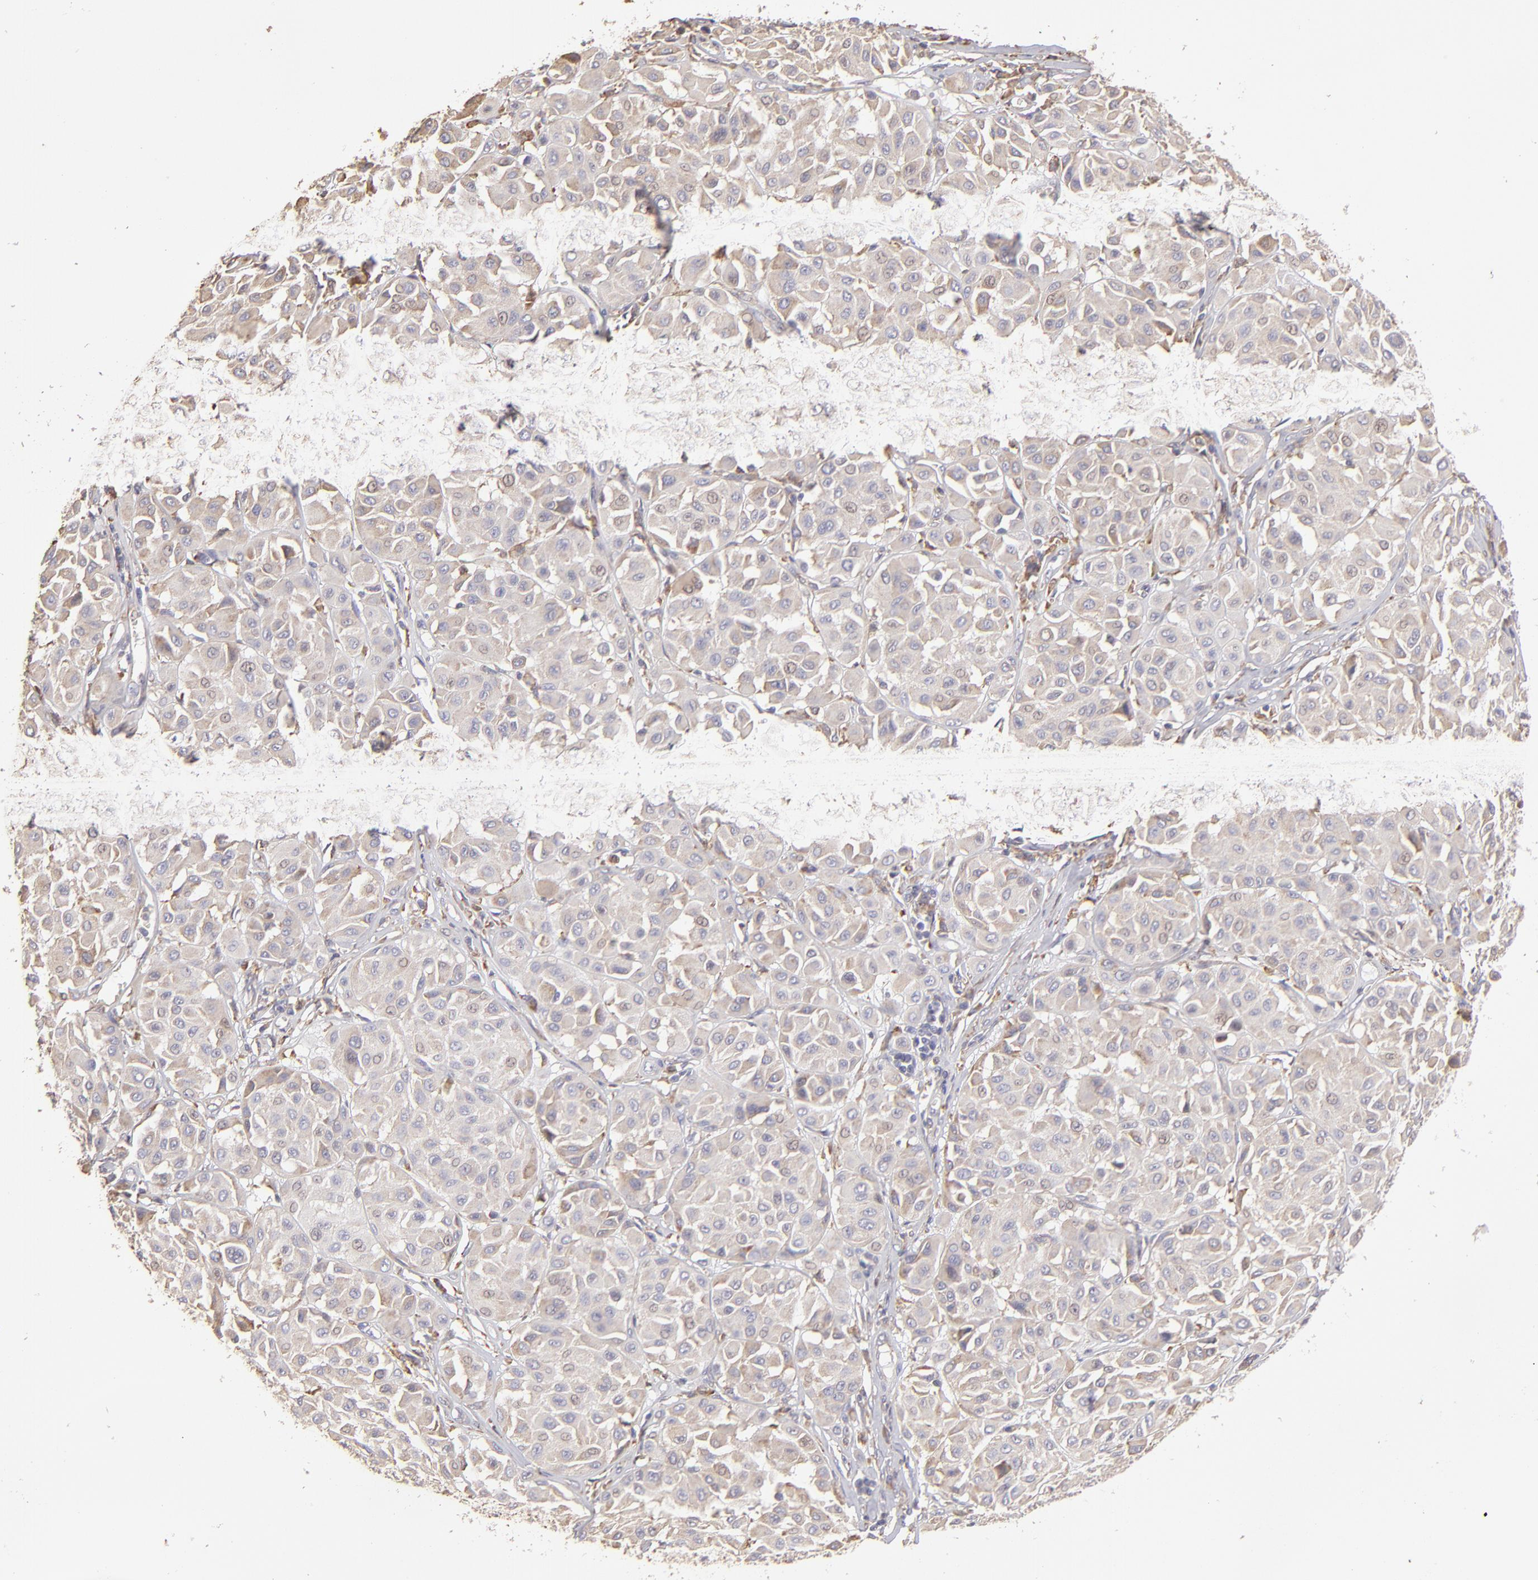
{"staining": {"intensity": "weak", "quantity": ">75%", "location": "cytoplasmic/membranous"}, "tissue": "melanoma", "cell_type": "Tumor cells", "image_type": "cancer", "snomed": [{"axis": "morphology", "description": "Malignant melanoma, Metastatic site"}, {"axis": "topography", "description": "Soft tissue"}], "caption": "IHC photomicrograph of human malignant melanoma (metastatic site) stained for a protein (brown), which reveals low levels of weak cytoplasmic/membranous staining in approximately >75% of tumor cells.", "gene": "CALR", "patient": {"sex": "male", "age": 41}}